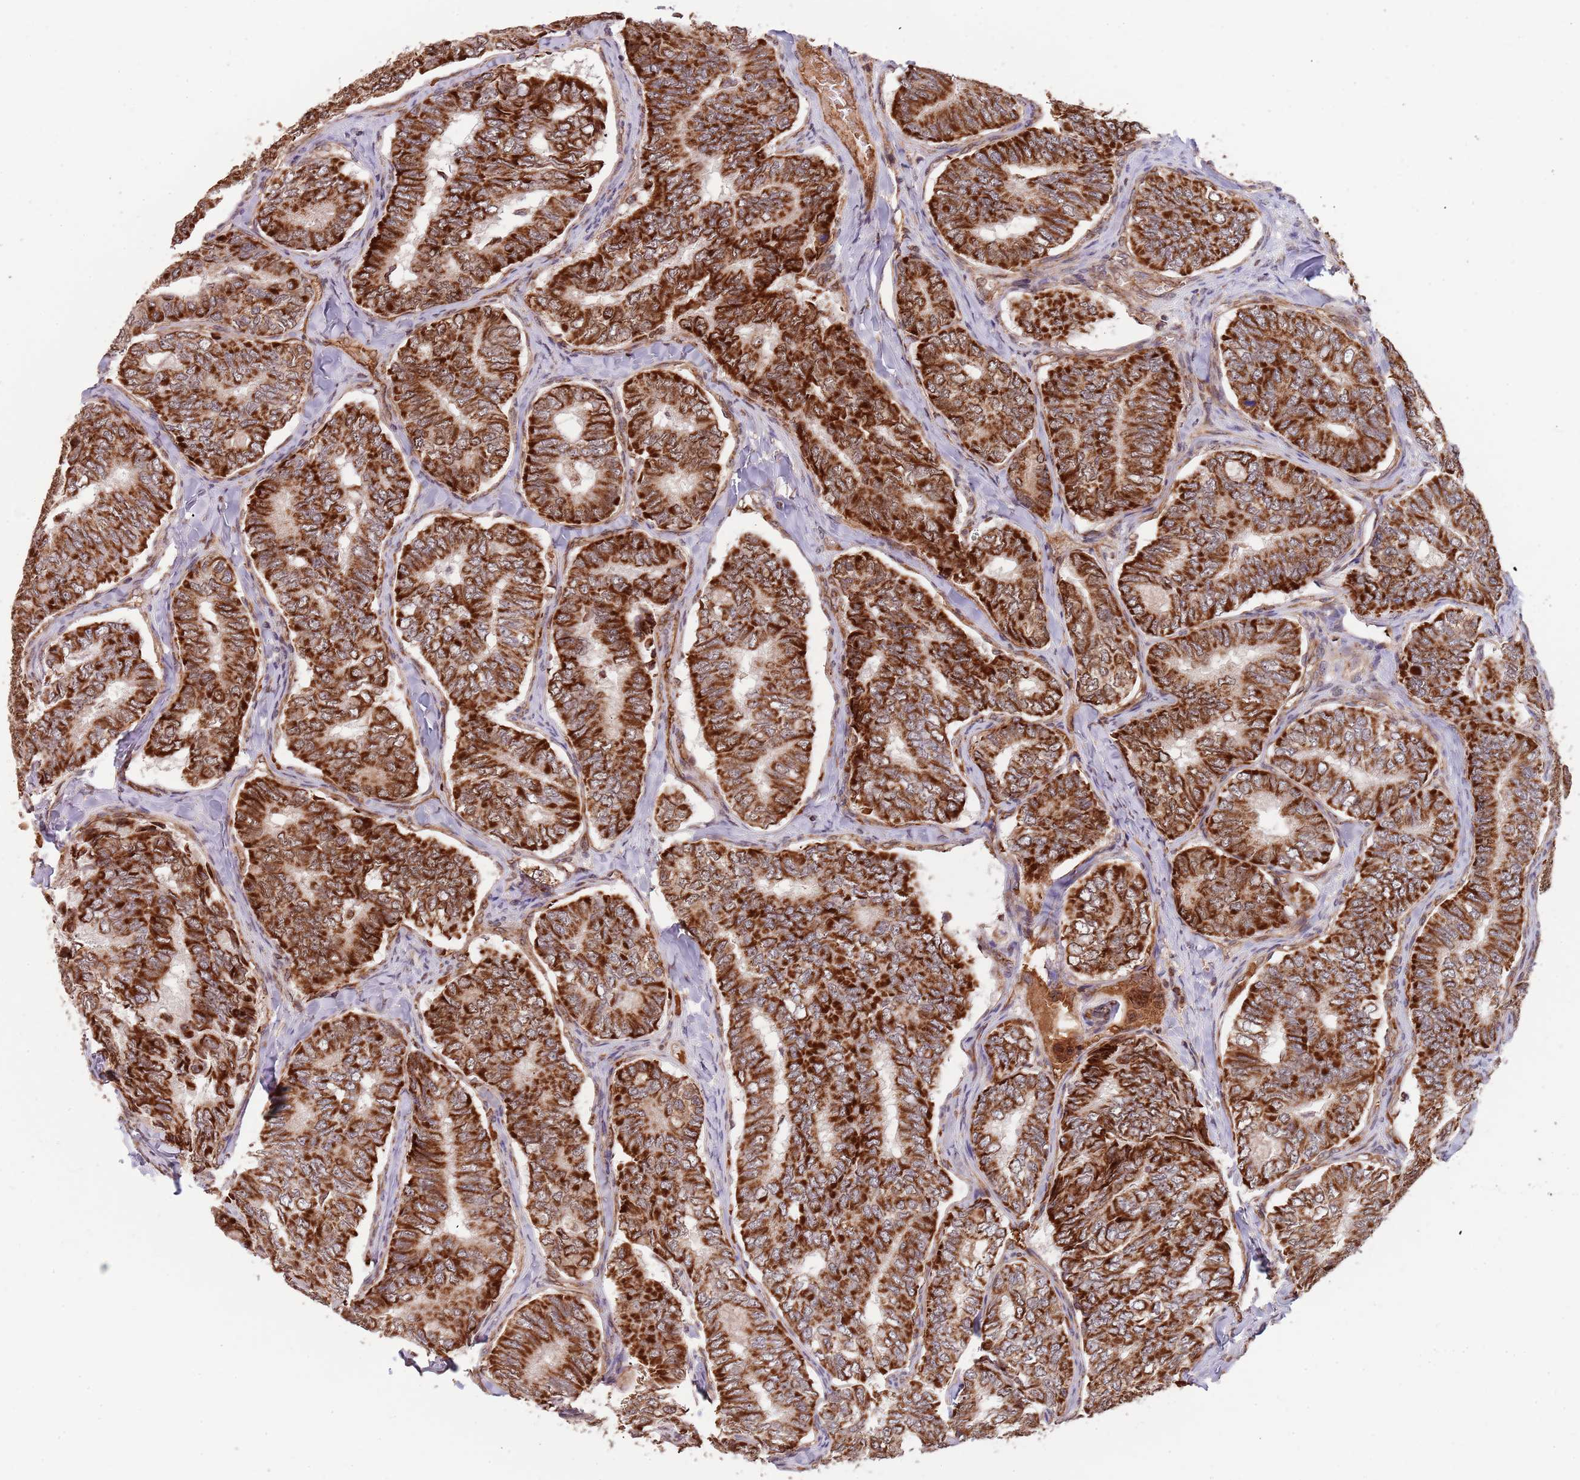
{"staining": {"intensity": "strong", "quantity": ">75%", "location": "cytoplasmic/membranous"}, "tissue": "thyroid cancer", "cell_type": "Tumor cells", "image_type": "cancer", "snomed": [{"axis": "morphology", "description": "Papillary adenocarcinoma, NOS"}, {"axis": "topography", "description": "Thyroid gland"}], "caption": "Immunohistochemical staining of human thyroid cancer shows high levels of strong cytoplasmic/membranous protein staining in about >75% of tumor cells.", "gene": "DCHS1", "patient": {"sex": "female", "age": 35}}